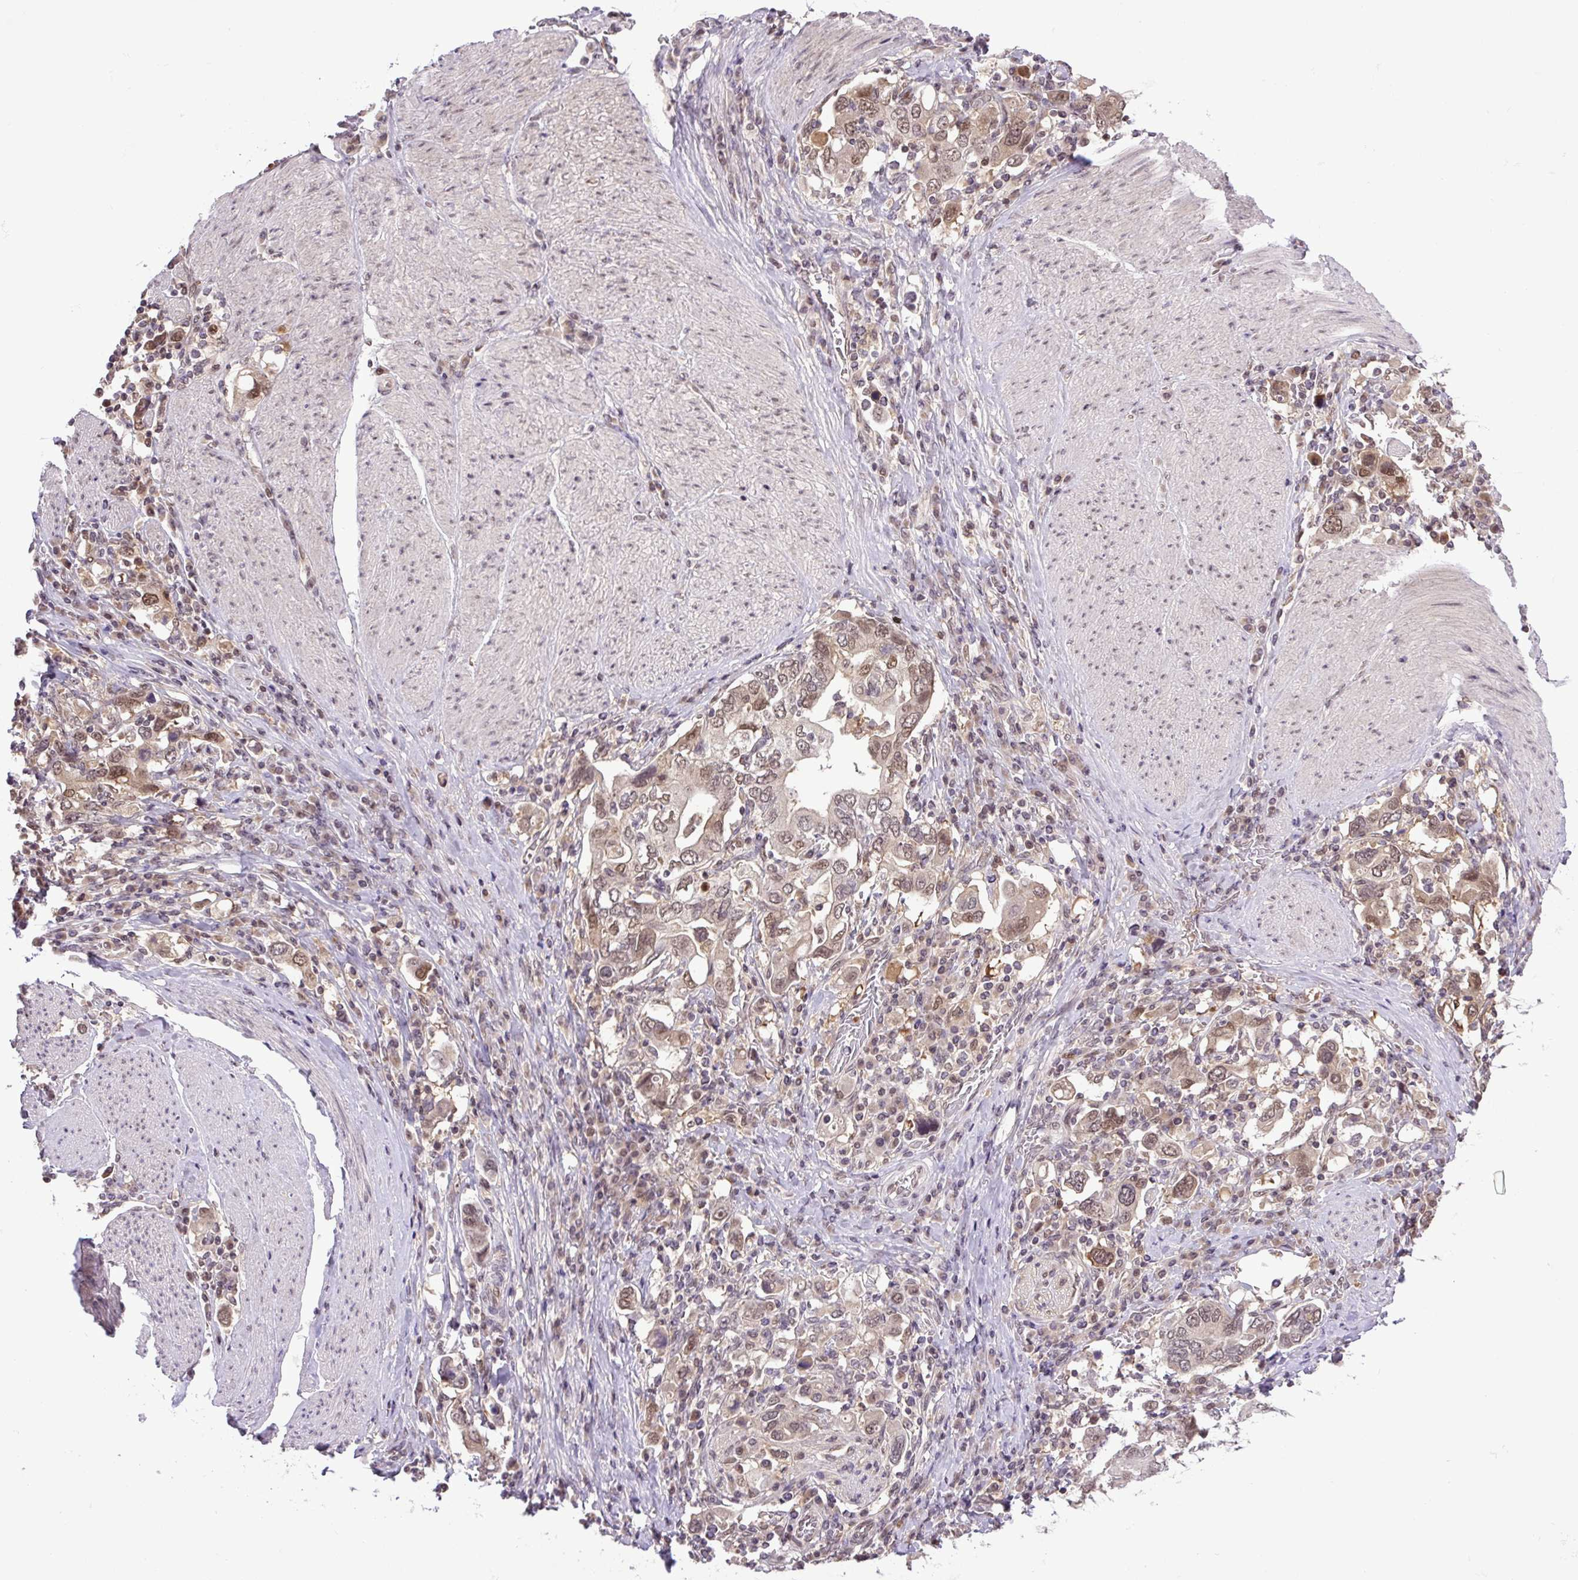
{"staining": {"intensity": "moderate", "quantity": ">75%", "location": "nuclear"}, "tissue": "stomach cancer", "cell_type": "Tumor cells", "image_type": "cancer", "snomed": [{"axis": "morphology", "description": "Adenocarcinoma, NOS"}, {"axis": "topography", "description": "Stomach, upper"}, {"axis": "topography", "description": "Stomach"}], "caption": "Human stomach cancer stained for a protein (brown) displays moderate nuclear positive expression in approximately >75% of tumor cells.", "gene": "SGTA", "patient": {"sex": "male", "age": 62}}